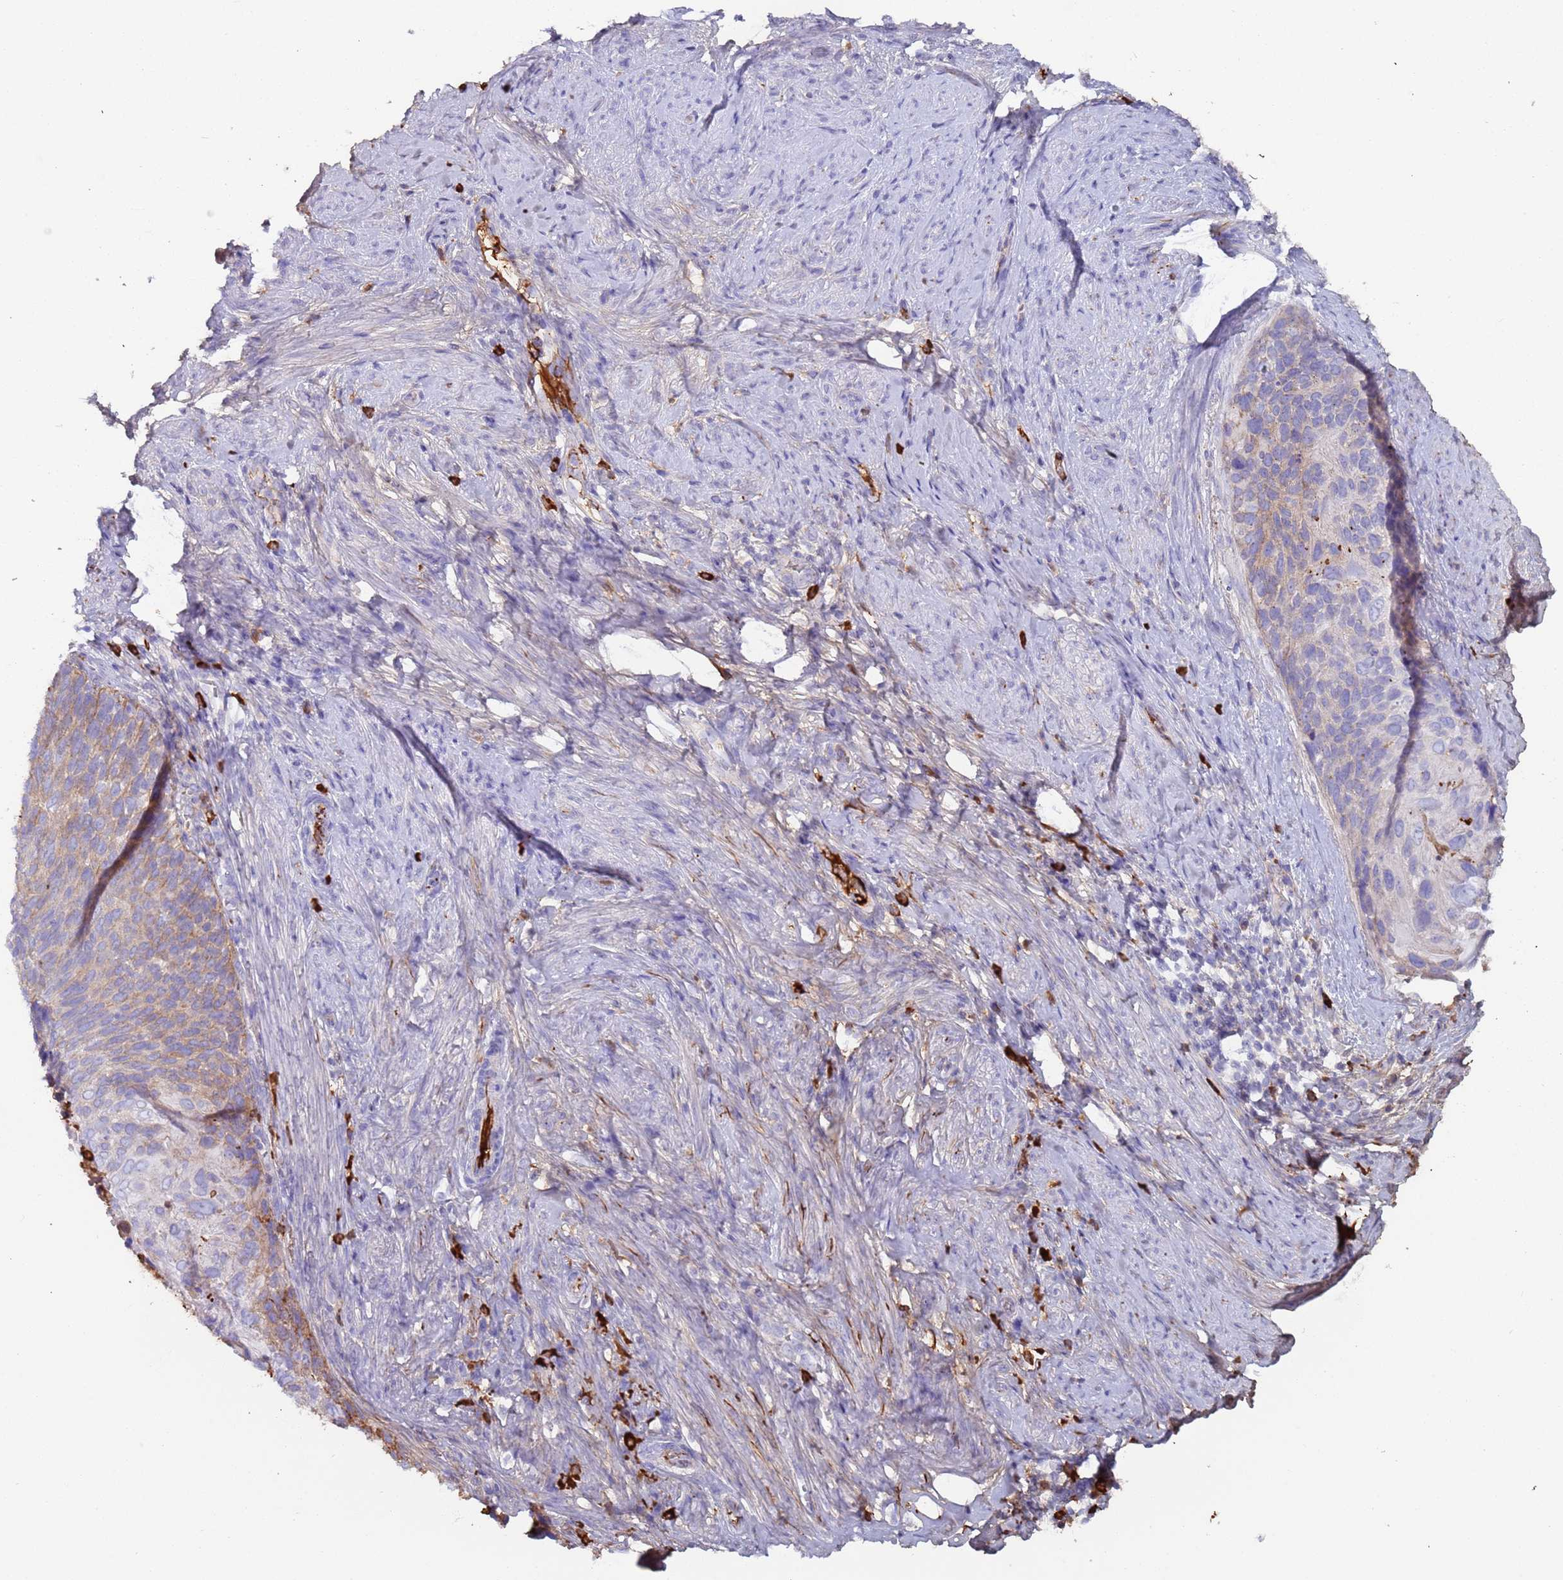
{"staining": {"intensity": "weak", "quantity": "<25%", "location": "cytoplasmic/membranous"}, "tissue": "cervical cancer", "cell_type": "Tumor cells", "image_type": "cancer", "snomed": [{"axis": "morphology", "description": "Squamous cell carcinoma, NOS"}, {"axis": "topography", "description": "Cervix"}], "caption": "Immunohistochemistry histopathology image of neoplastic tissue: human cervical cancer (squamous cell carcinoma) stained with DAB exhibits no significant protein staining in tumor cells. (DAB (3,3'-diaminobenzidine) IHC visualized using brightfield microscopy, high magnification).", "gene": "CYSLTR2", "patient": {"sex": "female", "age": 80}}